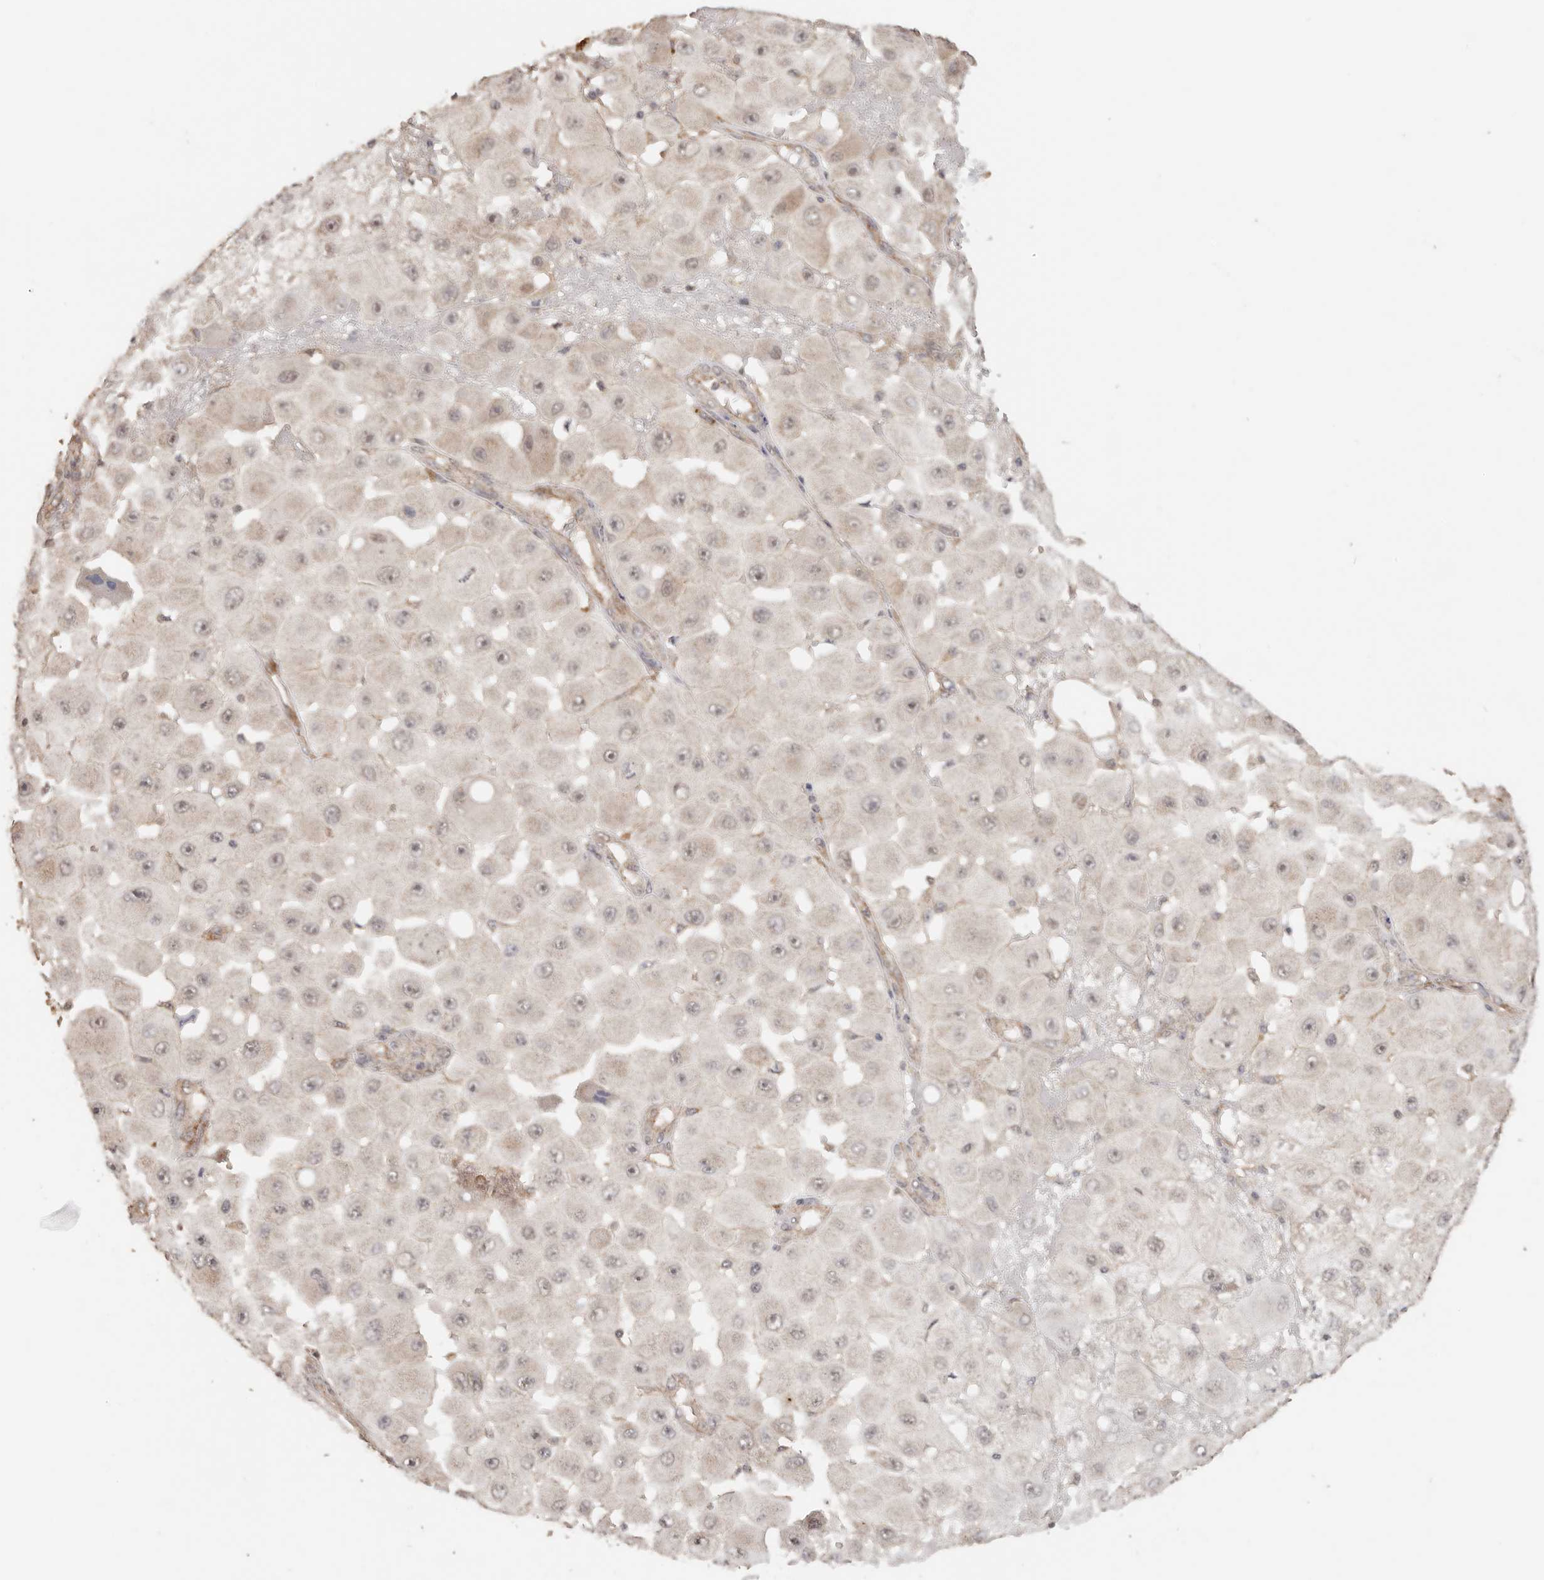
{"staining": {"intensity": "negative", "quantity": "none", "location": "none"}, "tissue": "melanoma", "cell_type": "Tumor cells", "image_type": "cancer", "snomed": [{"axis": "morphology", "description": "Malignant melanoma, NOS"}, {"axis": "topography", "description": "Skin"}], "caption": "This is a image of immunohistochemistry (IHC) staining of melanoma, which shows no positivity in tumor cells. The staining is performed using DAB (3,3'-diaminobenzidine) brown chromogen with nuclei counter-stained in using hematoxylin.", "gene": "AFDN", "patient": {"sex": "female", "age": 81}}